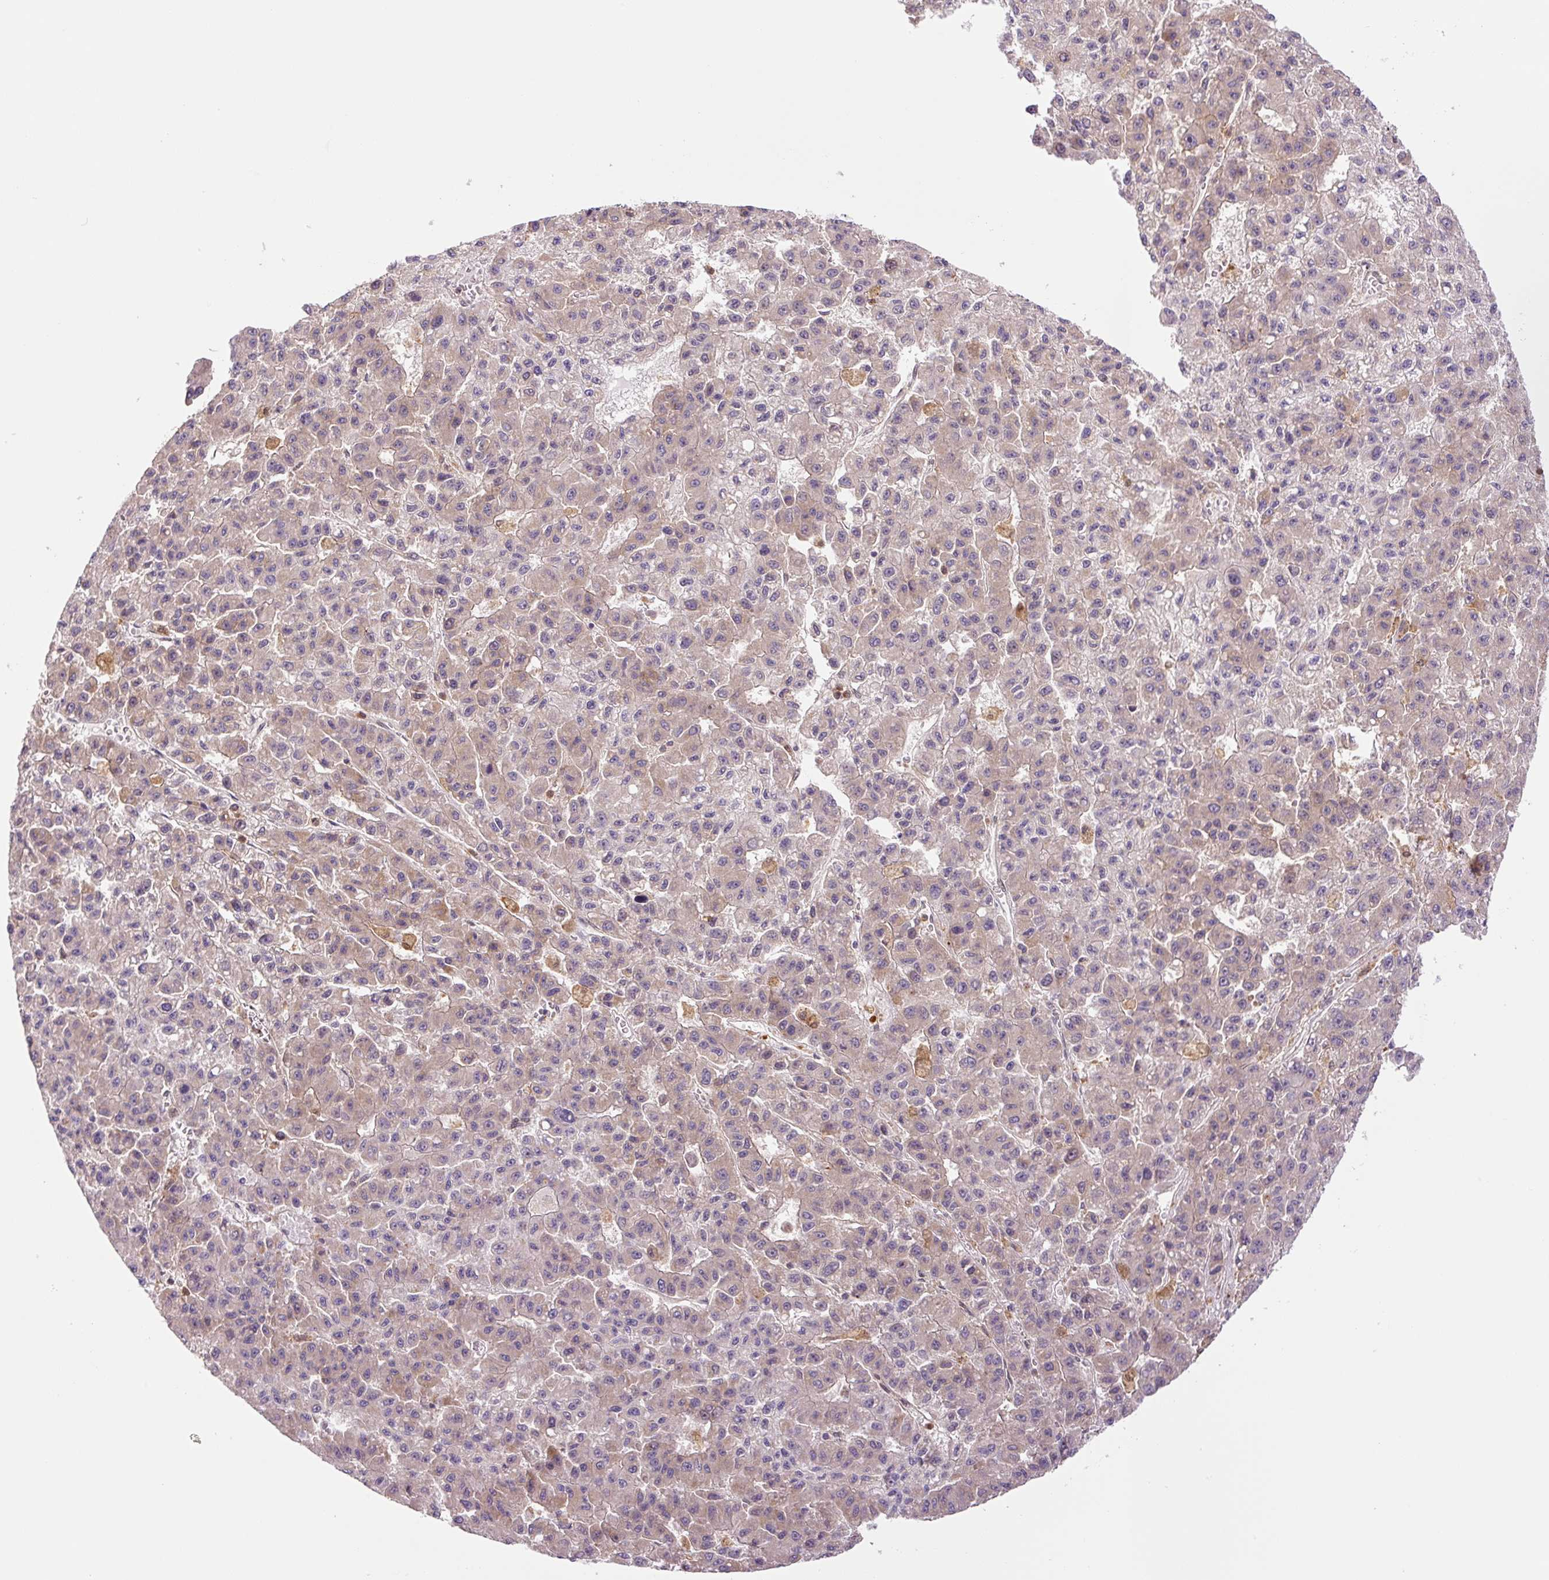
{"staining": {"intensity": "weak", "quantity": "25%-75%", "location": "cytoplasmic/membranous"}, "tissue": "liver cancer", "cell_type": "Tumor cells", "image_type": "cancer", "snomed": [{"axis": "morphology", "description": "Carcinoma, Hepatocellular, NOS"}, {"axis": "topography", "description": "Liver"}], "caption": "DAB immunohistochemical staining of liver hepatocellular carcinoma demonstrates weak cytoplasmic/membranous protein expression in approximately 25%-75% of tumor cells.", "gene": "ZSWIM7", "patient": {"sex": "male", "age": 70}}